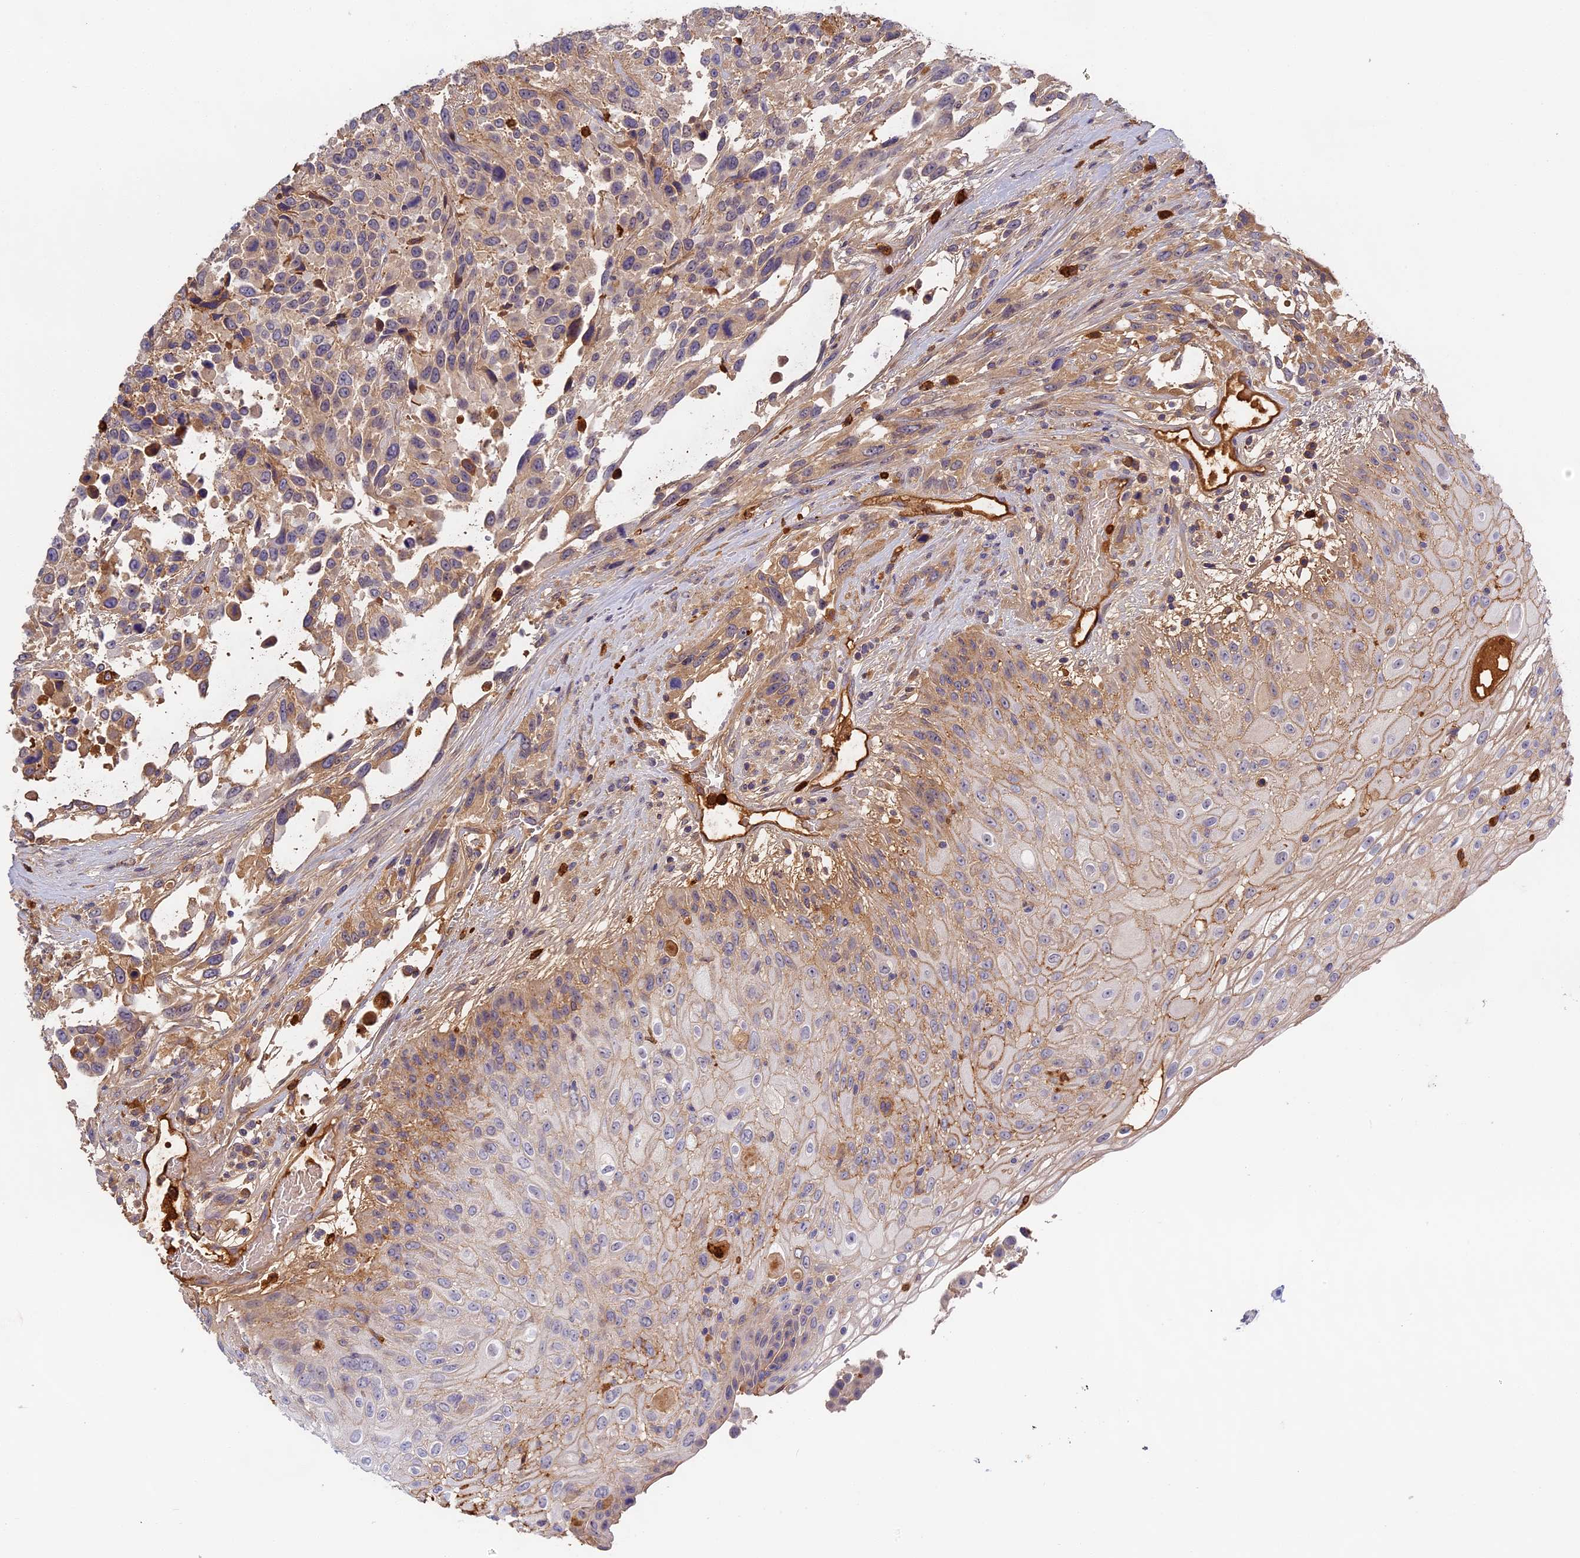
{"staining": {"intensity": "weak", "quantity": "25%-75%", "location": "cytoplasmic/membranous"}, "tissue": "urothelial cancer", "cell_type": "Tumor cells", "image_type": "cancer", "snomed": [{"axis": "morphology", "description": "Urothelial carcinoma, High grade"}, {"axis": "topography", "description": "Urinary bladder"}], "caption": "Immunohistochemical staining of urothelial cancer reveals weak cytoplasmic/membranous protein staining in about 25%-75% of tumor cells.", "gene": "ADGRD1", "patient": {"sex": "female", "age": 70}}